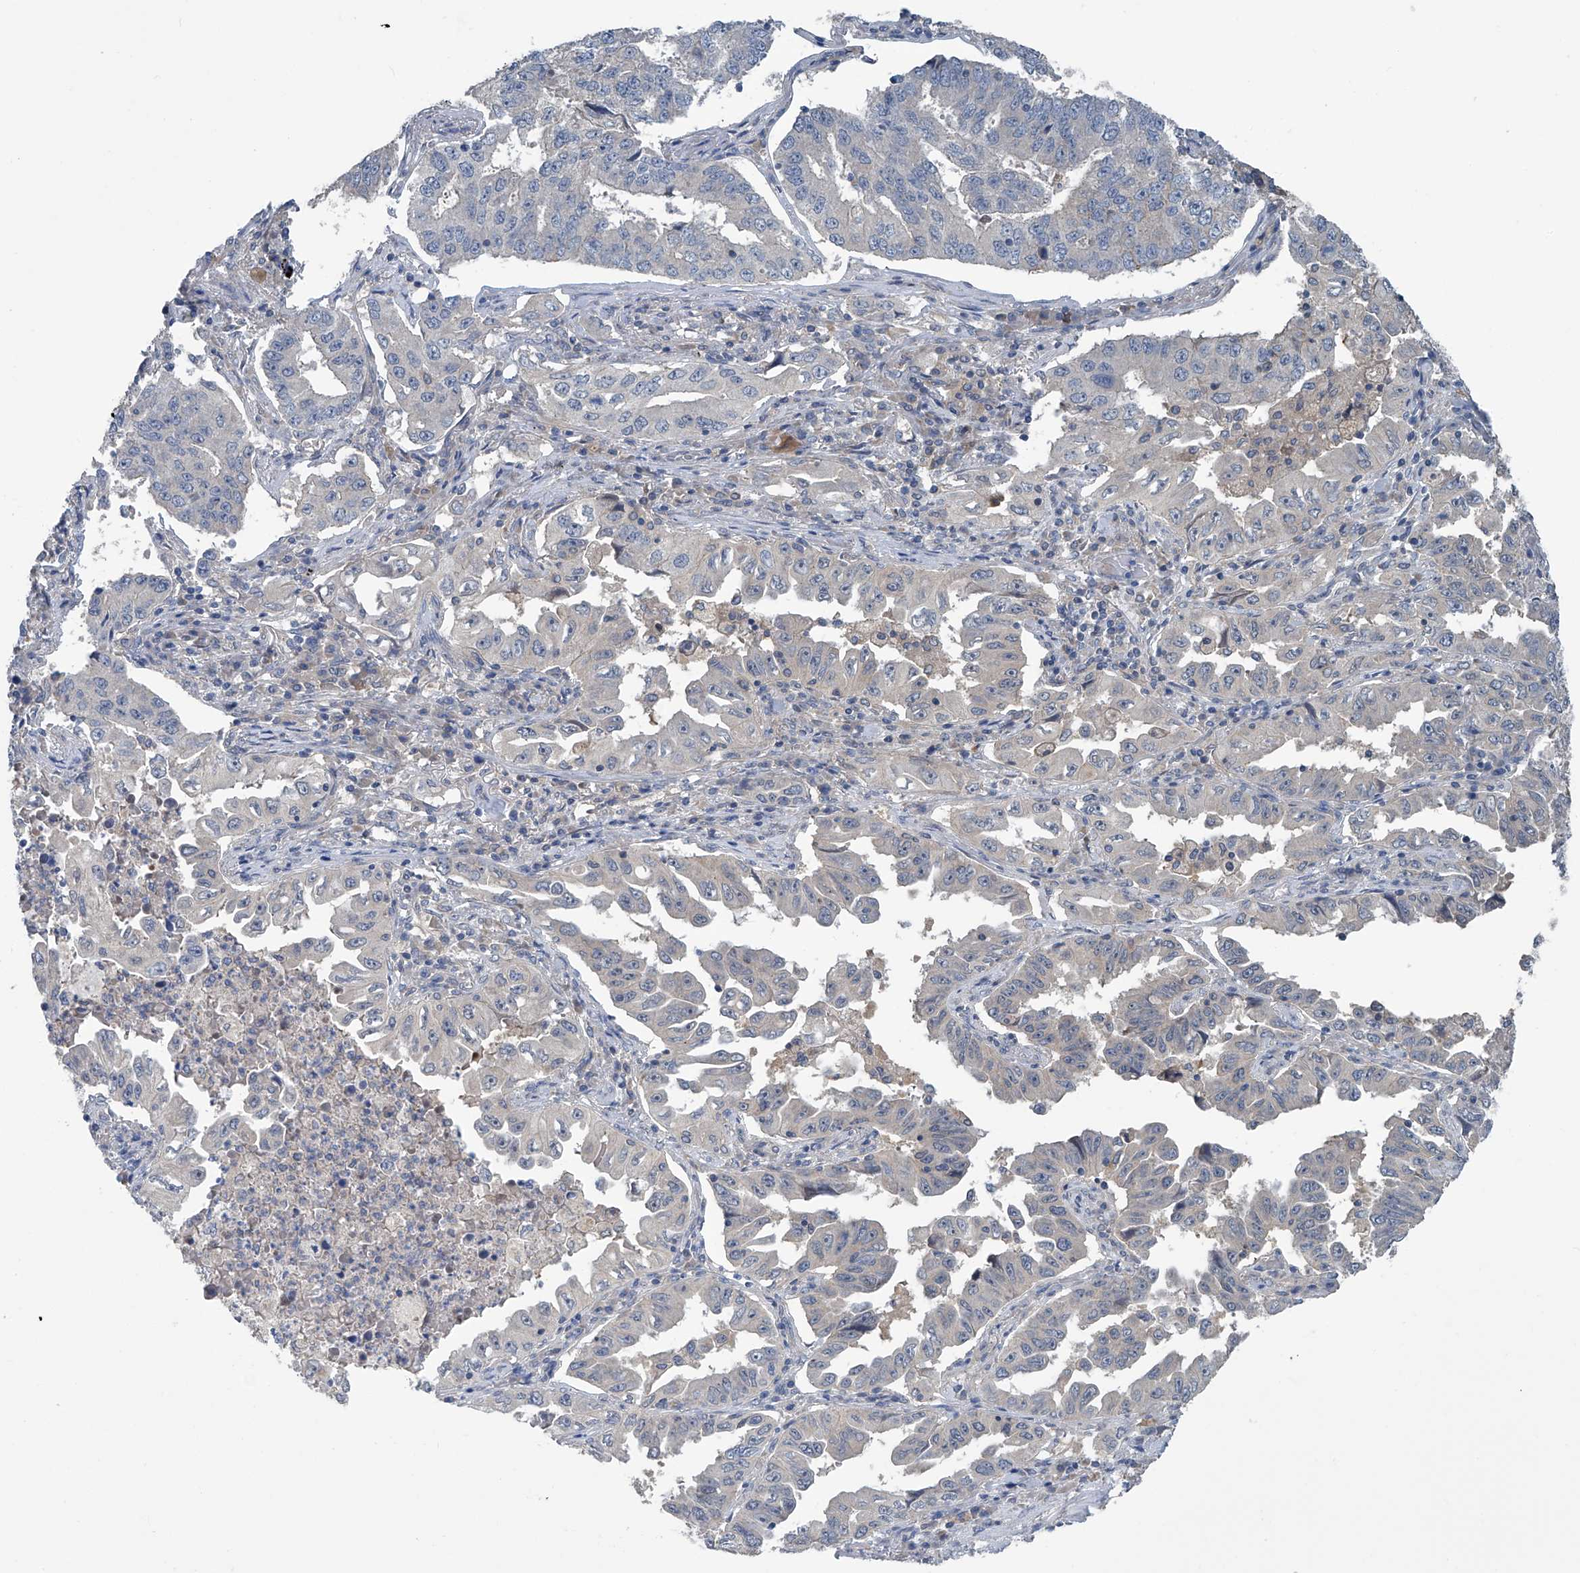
{"staining": {"intensity": "negative", "quantity": "none", "location": "none"}, "tissue": "lung cancer", "cell_type": "Tumor cells", "image_type": "cancer", "snomed": [{"axis": "morphology", "description": "Adenocarcinoma, NOS"}, {"axis": "topography", "description": "Lung"}], "caption": "Photomicrograph shows no protein staining in tumor cells of lung cancer tissue. (DAB IHC visualized using brightfield microscopy, high magnification).", "gene": "ANKRD34A", "patient": {"sex": "female", "age": 51}}